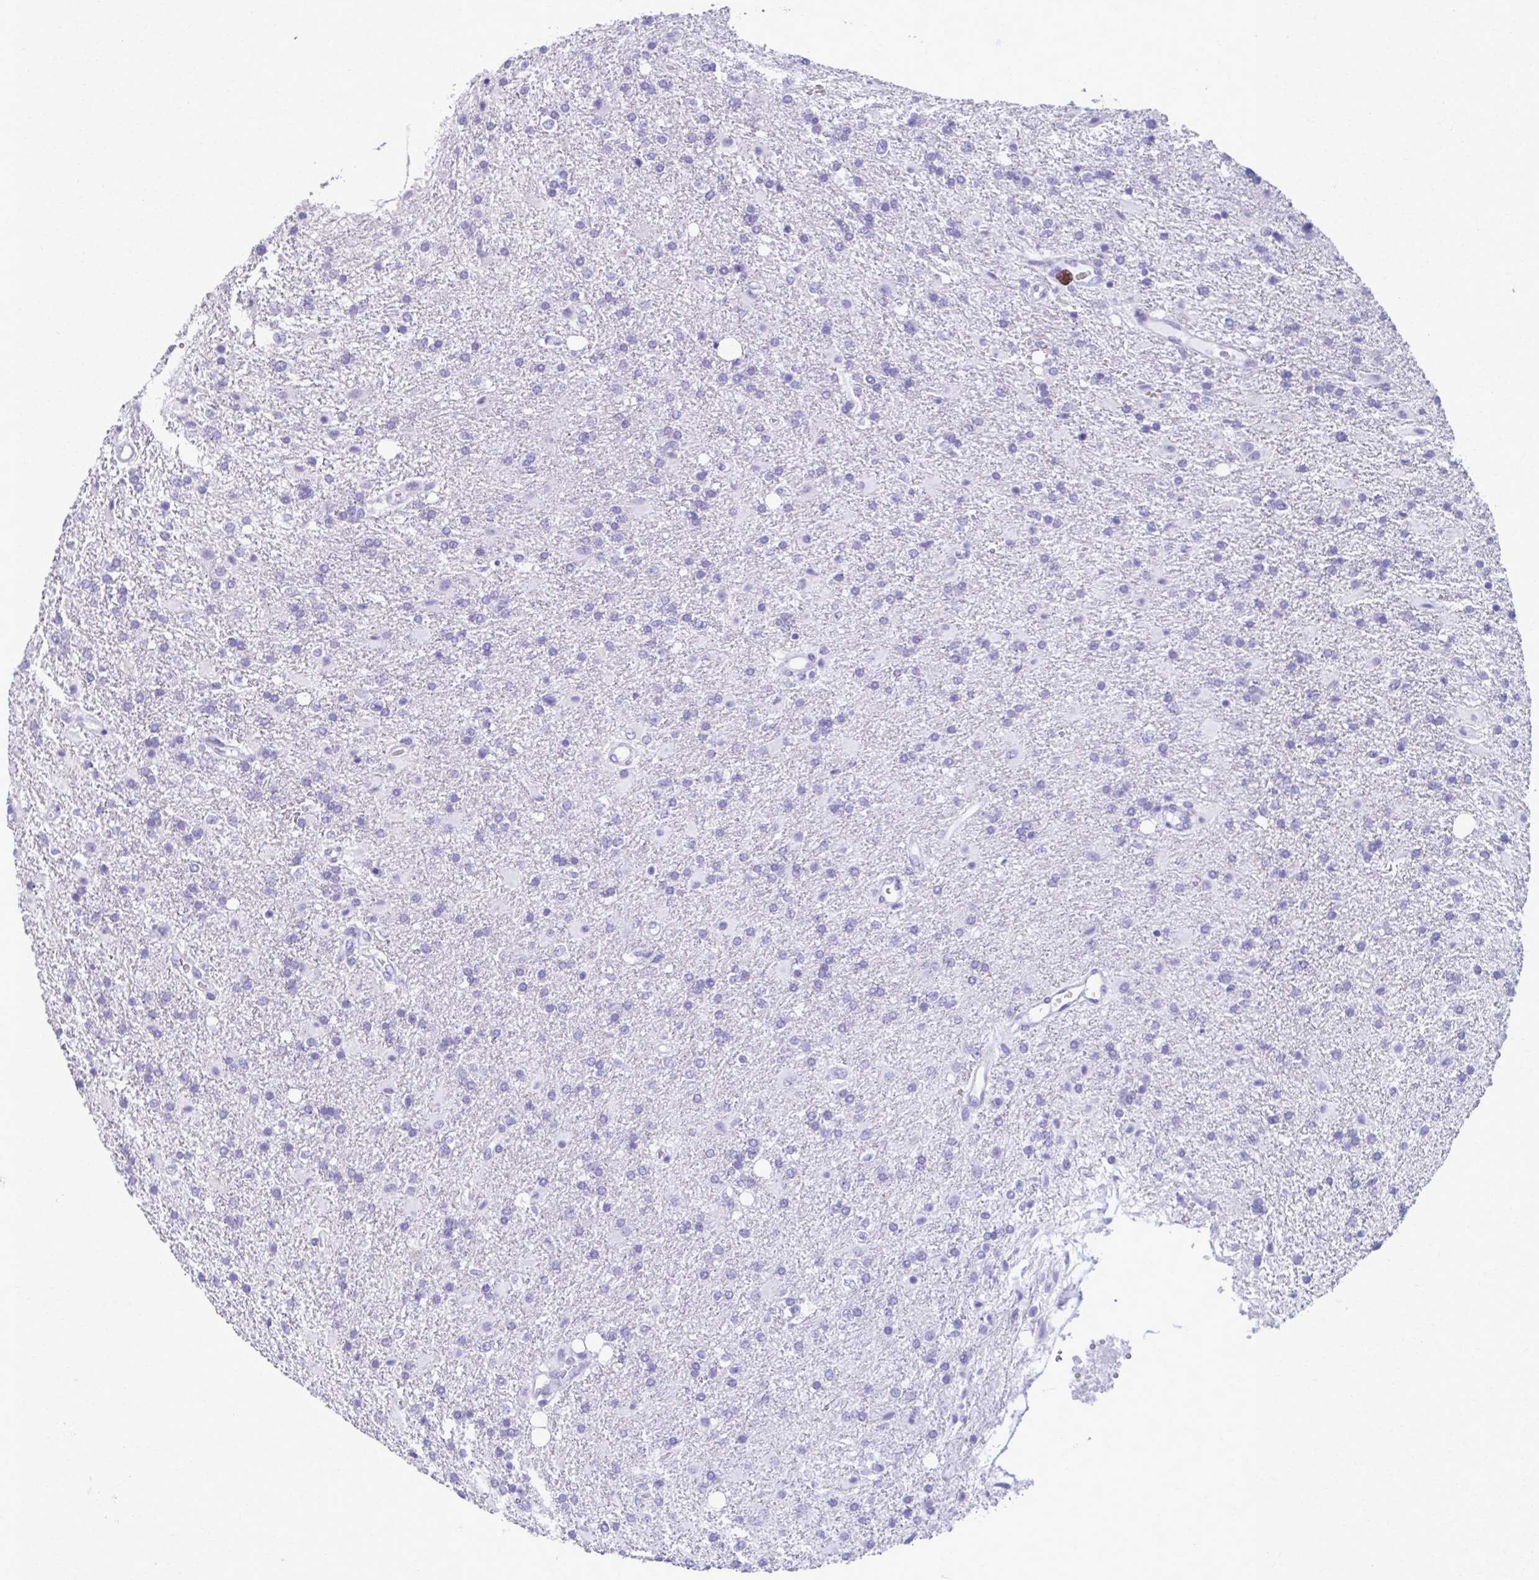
{"staining": {"intensity": "negative", "quantity": "none", "location": "none"}, "tissue": "glioma", "cell_type": "Tumor cells", "image_type": "cancer", "snomed": [{"axis": "morphology", "description": "Glioma, malignant, High grade"}, {"axis": "topography", "description": "Brain"}], "caption": "Immunohistochemistry (IHC) photomicrograph of neoplastic tissue: human malignant glioma (high-grade) stained with DAB (3,3'-diaminobenzidine) reveals no significant protein expression in tumor cells.", "gene": "MPLKIP", "patient": {"sex": "male", "age": 56}}